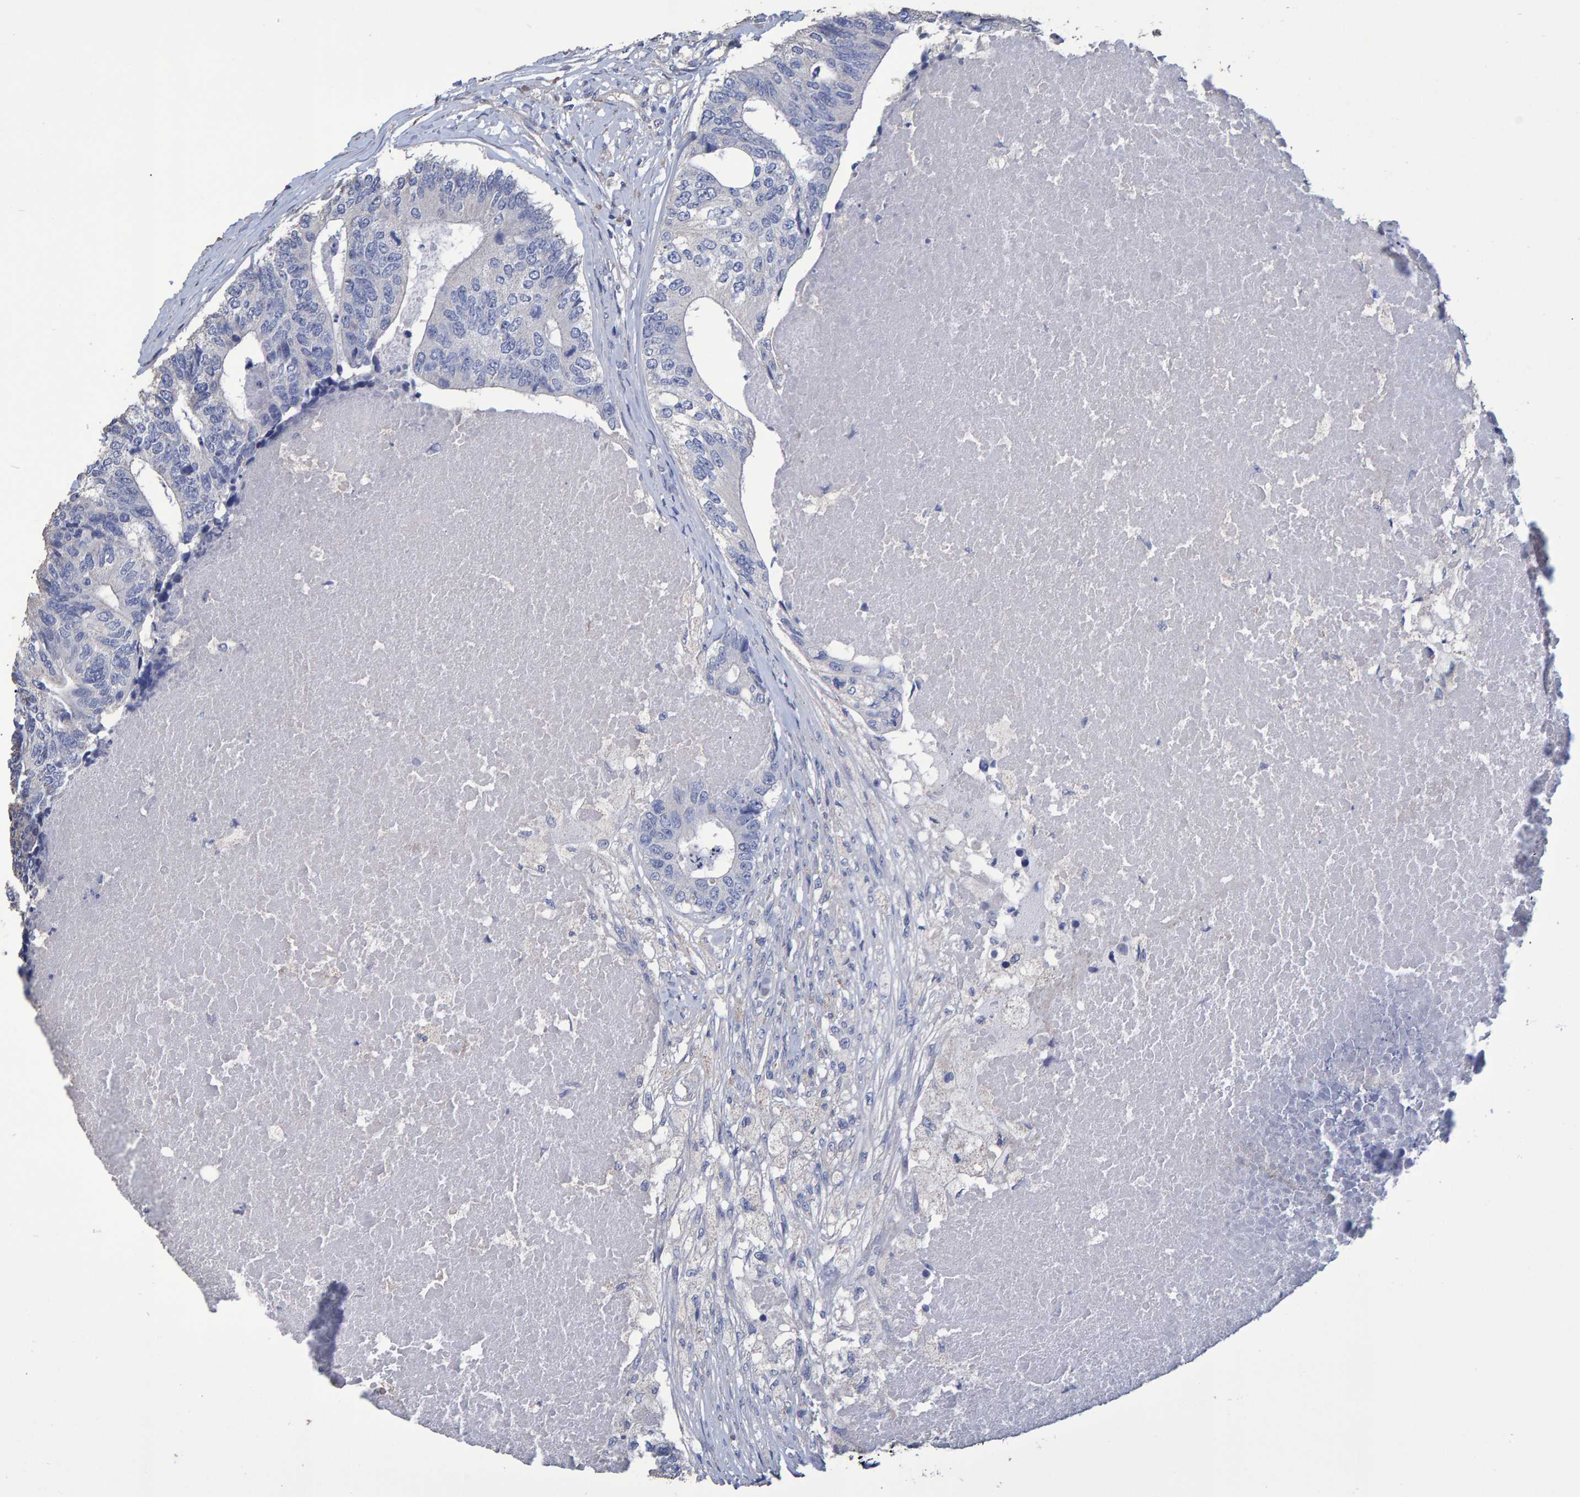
{"staining": {"intensity": "negative", "quantity": "none", "location": "none"}, "tissue": "colorectal cancer", "cell_type": "Tumor cells", "image_type": "cancer", "snomed": [{"axis": "morphology", "description": "Adenocarcinoma, NOS"}, {"axis": "topography", "description": "Colon"}], "caption": "IHC of colorectal cancer (adenocarcinoma) displays no positivity in tumor cells.", "gene": "HEMGN", "patient": {"sex": "female", "age": 67}}